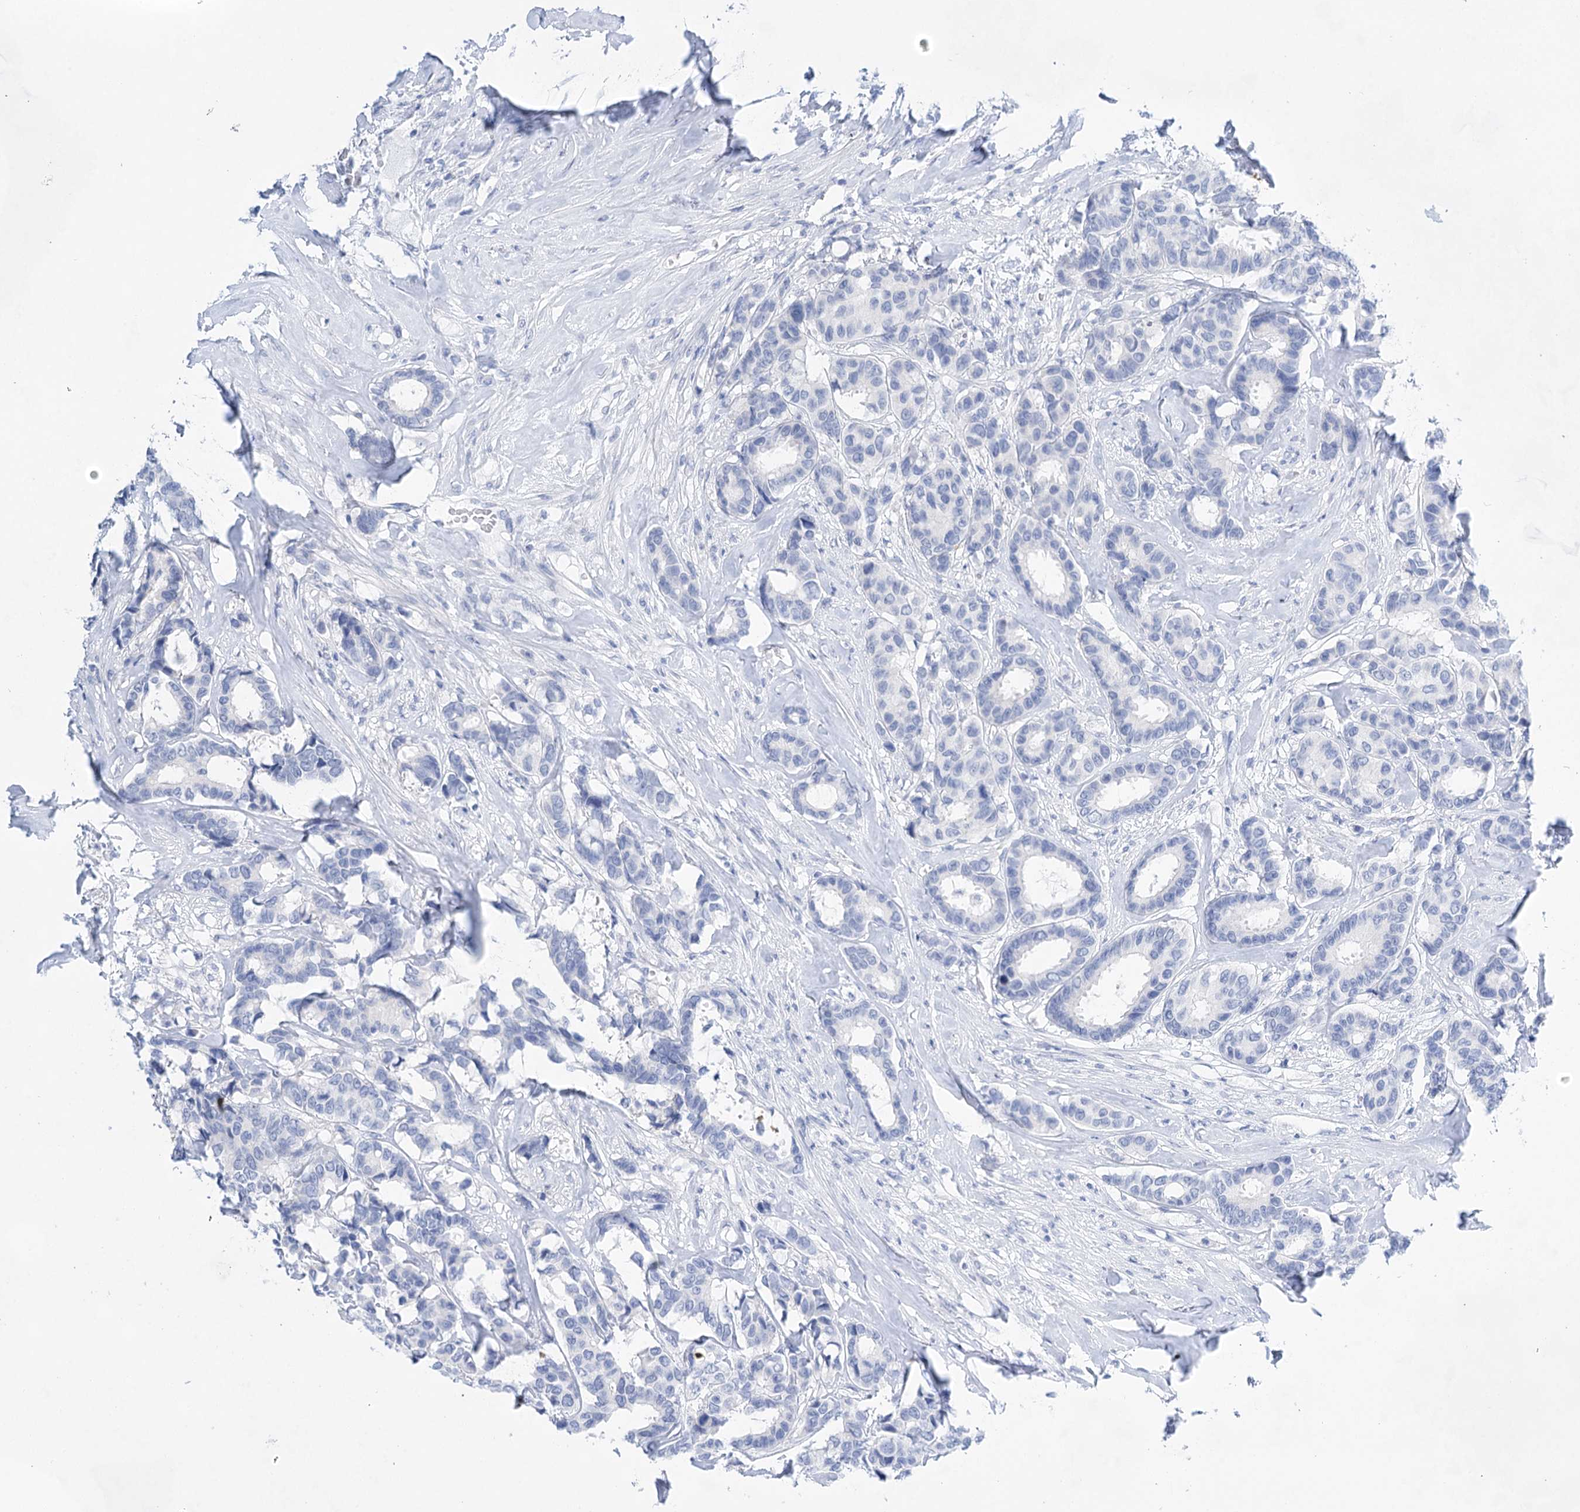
{"staining": {"intensity": "negative", "quantity": "none", "location": "none"}, "tissue": "breast cancer", "cell_type": "Tumor cells", "image_type": "cancer", "snomed": [{"axis": "morphology", "description": "Duct carcinoma"}, {"axis": "topography", "description": "Breast"}], "caption": "The image reveals no significant expression in tumor cells of intraductal carcinoma (breast). (Stains: DAB (3,3'-diaminobenzidine) immunohistochemistry (IHC) with hematoxylin counter stain, Microscopy: brightfield microscopy at high magnification).", "gene": "LALBA", "patient": {"sex": "female", "age": 87}}